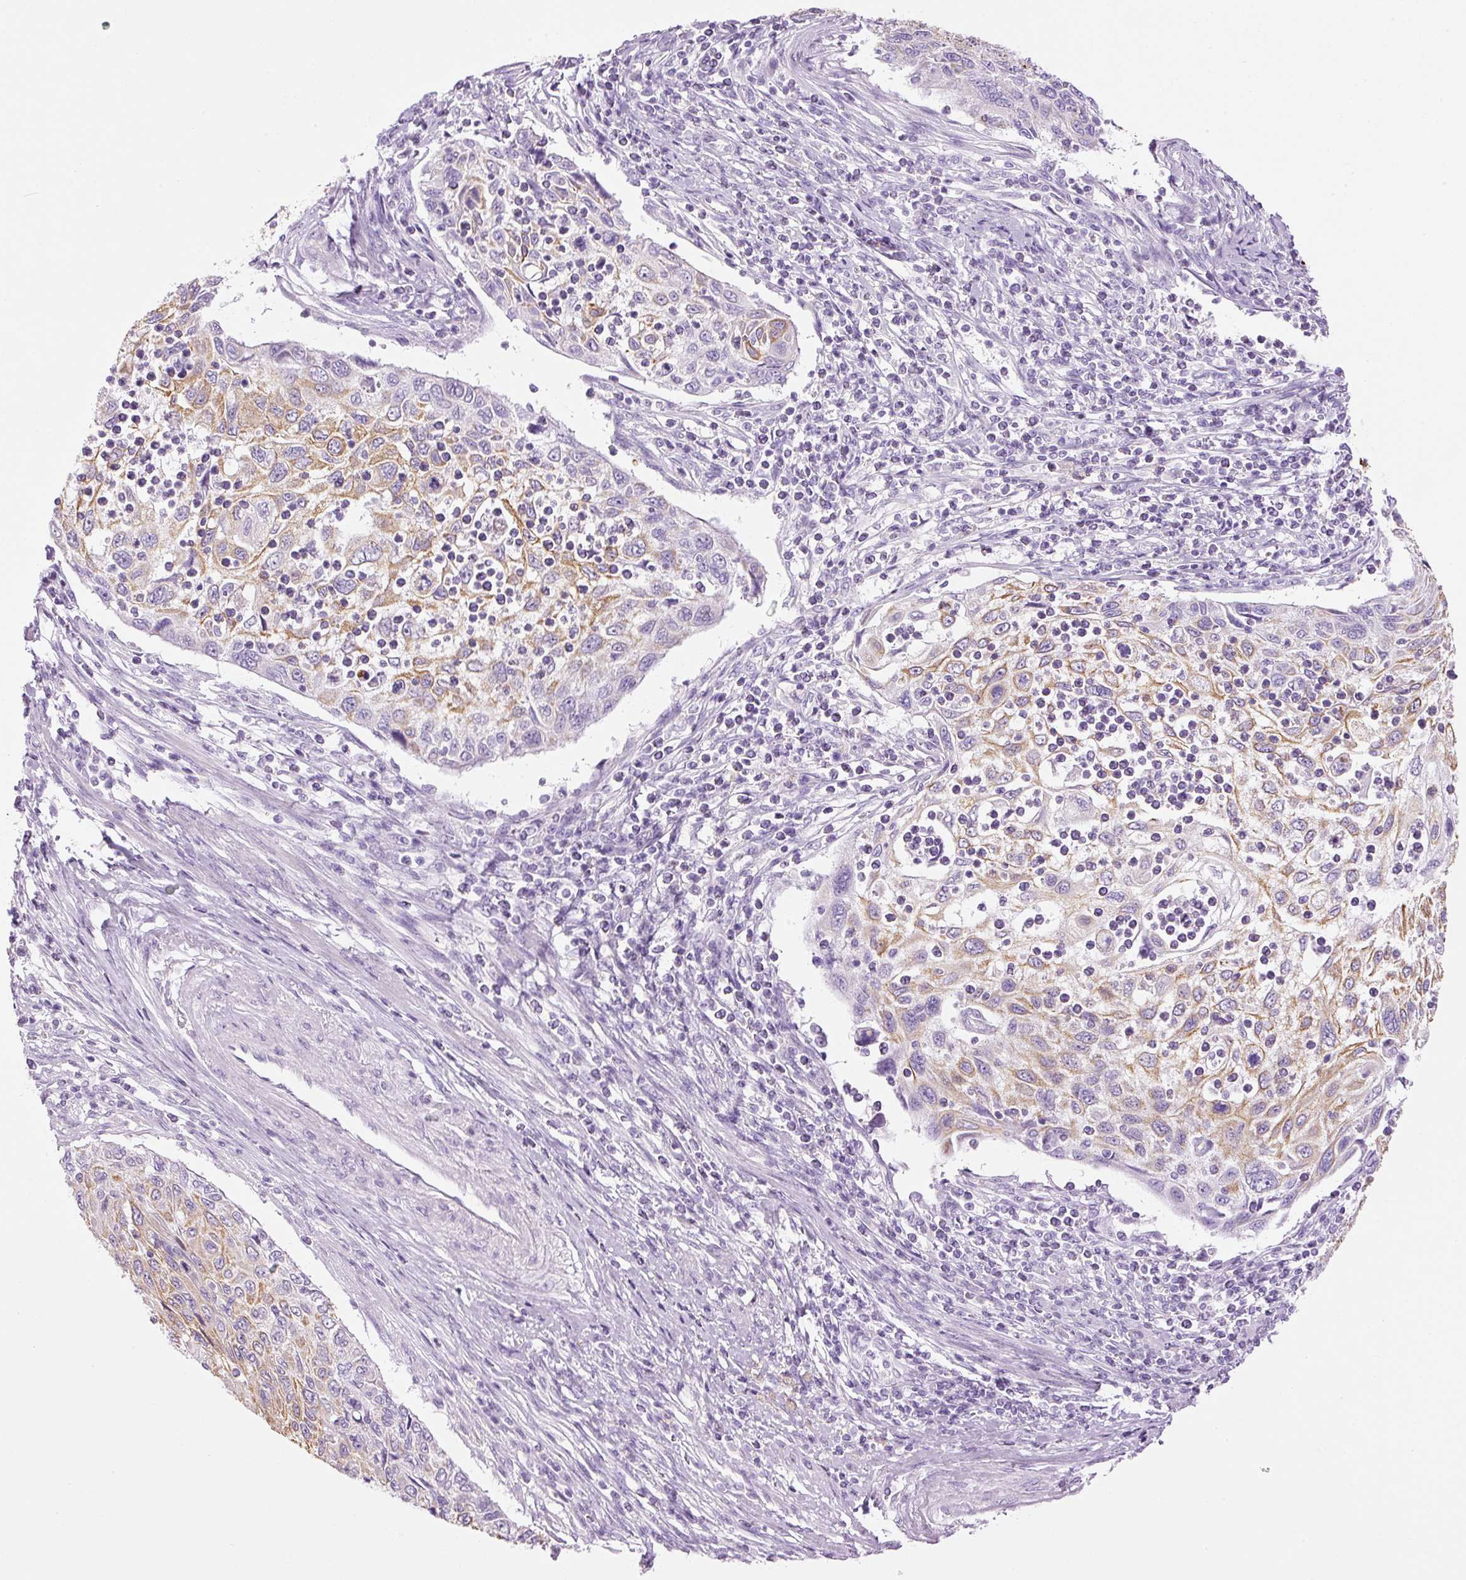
{"staining": {"intensity": "moderate", "quantity": "25%-75%", "location": "cytoplasmic/membranous"}, "tissue": "cervical cancer", "cell_type": "Tumor cells", "image_type": "cancer", "snomed": [{"axis": "morphology", "description": "Squamous cell carcinoma, NOS"}, {"axis": "topography", "description": "Cervix"}], "caption": "Protein expression analysis of human cervical cancer (squamous cell carcinoma) reveals moderate cytoplasmic/membranous expression in about 25%-75% of tumor cells. (DAB IHC with brightfield microscopy, high magnification).", "gene": "CARD16", "patient": {"sex": "female", "age": 70}}